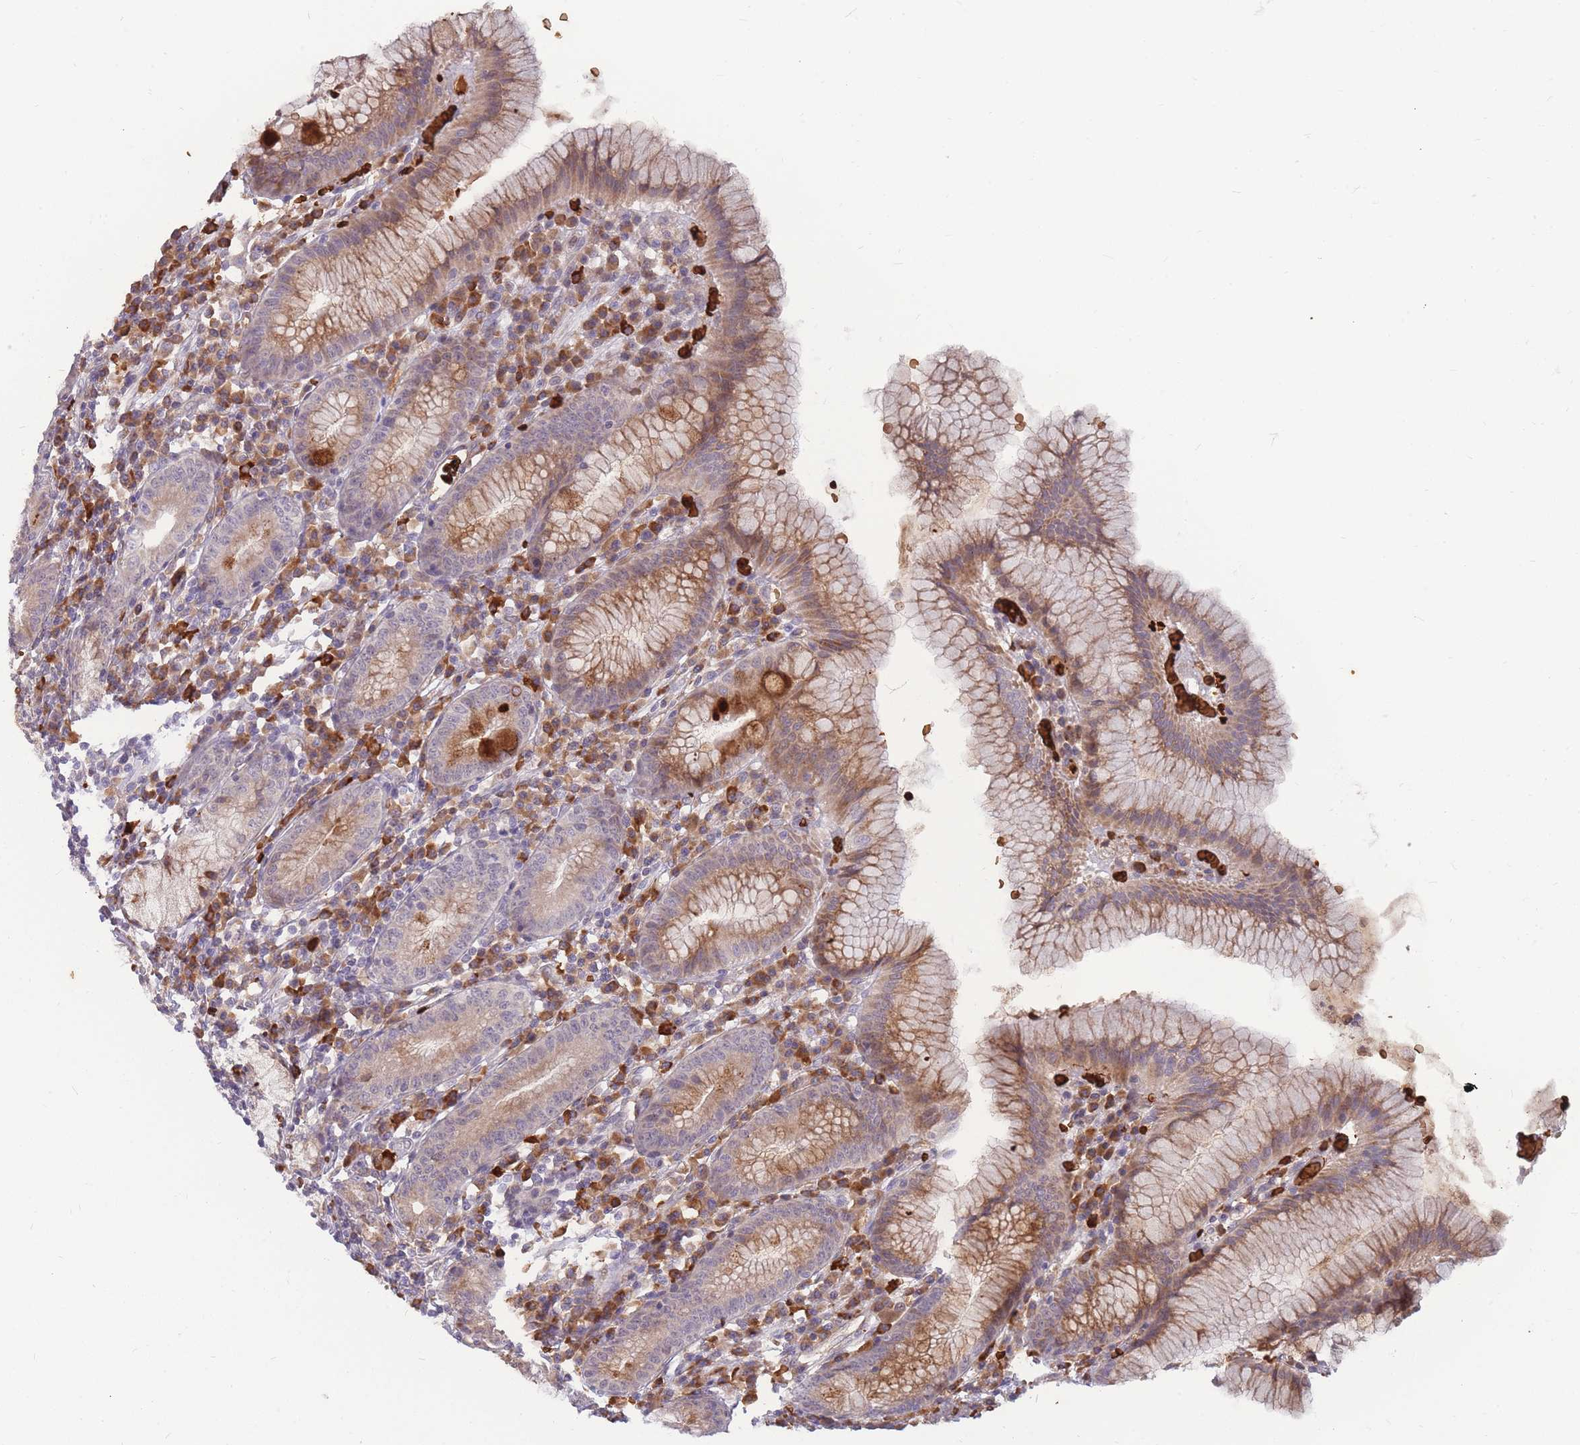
{"staining": {"intensity": "moderate", "quantity": ">75%", "location": "cytoplasmic/membranous"}, "tissue": "stomach", "cell_type": "Glandular cells", "image_type": "normal", "snomed": [{"axis": "morphology", "description": "Normal tissue, NOS"}, {"axis": "topography", "description": "Stomach"}], "caption": "Brown immunohistochemical staining in normal stomach shows moderate cytoplasmic/membranous expression in approximately >75% of glandular cells. (Brightfield microscopy of DAB IHC at high magnification).", "gene": "ATP10D", "patient": {"sex": "male", "age": 55}}